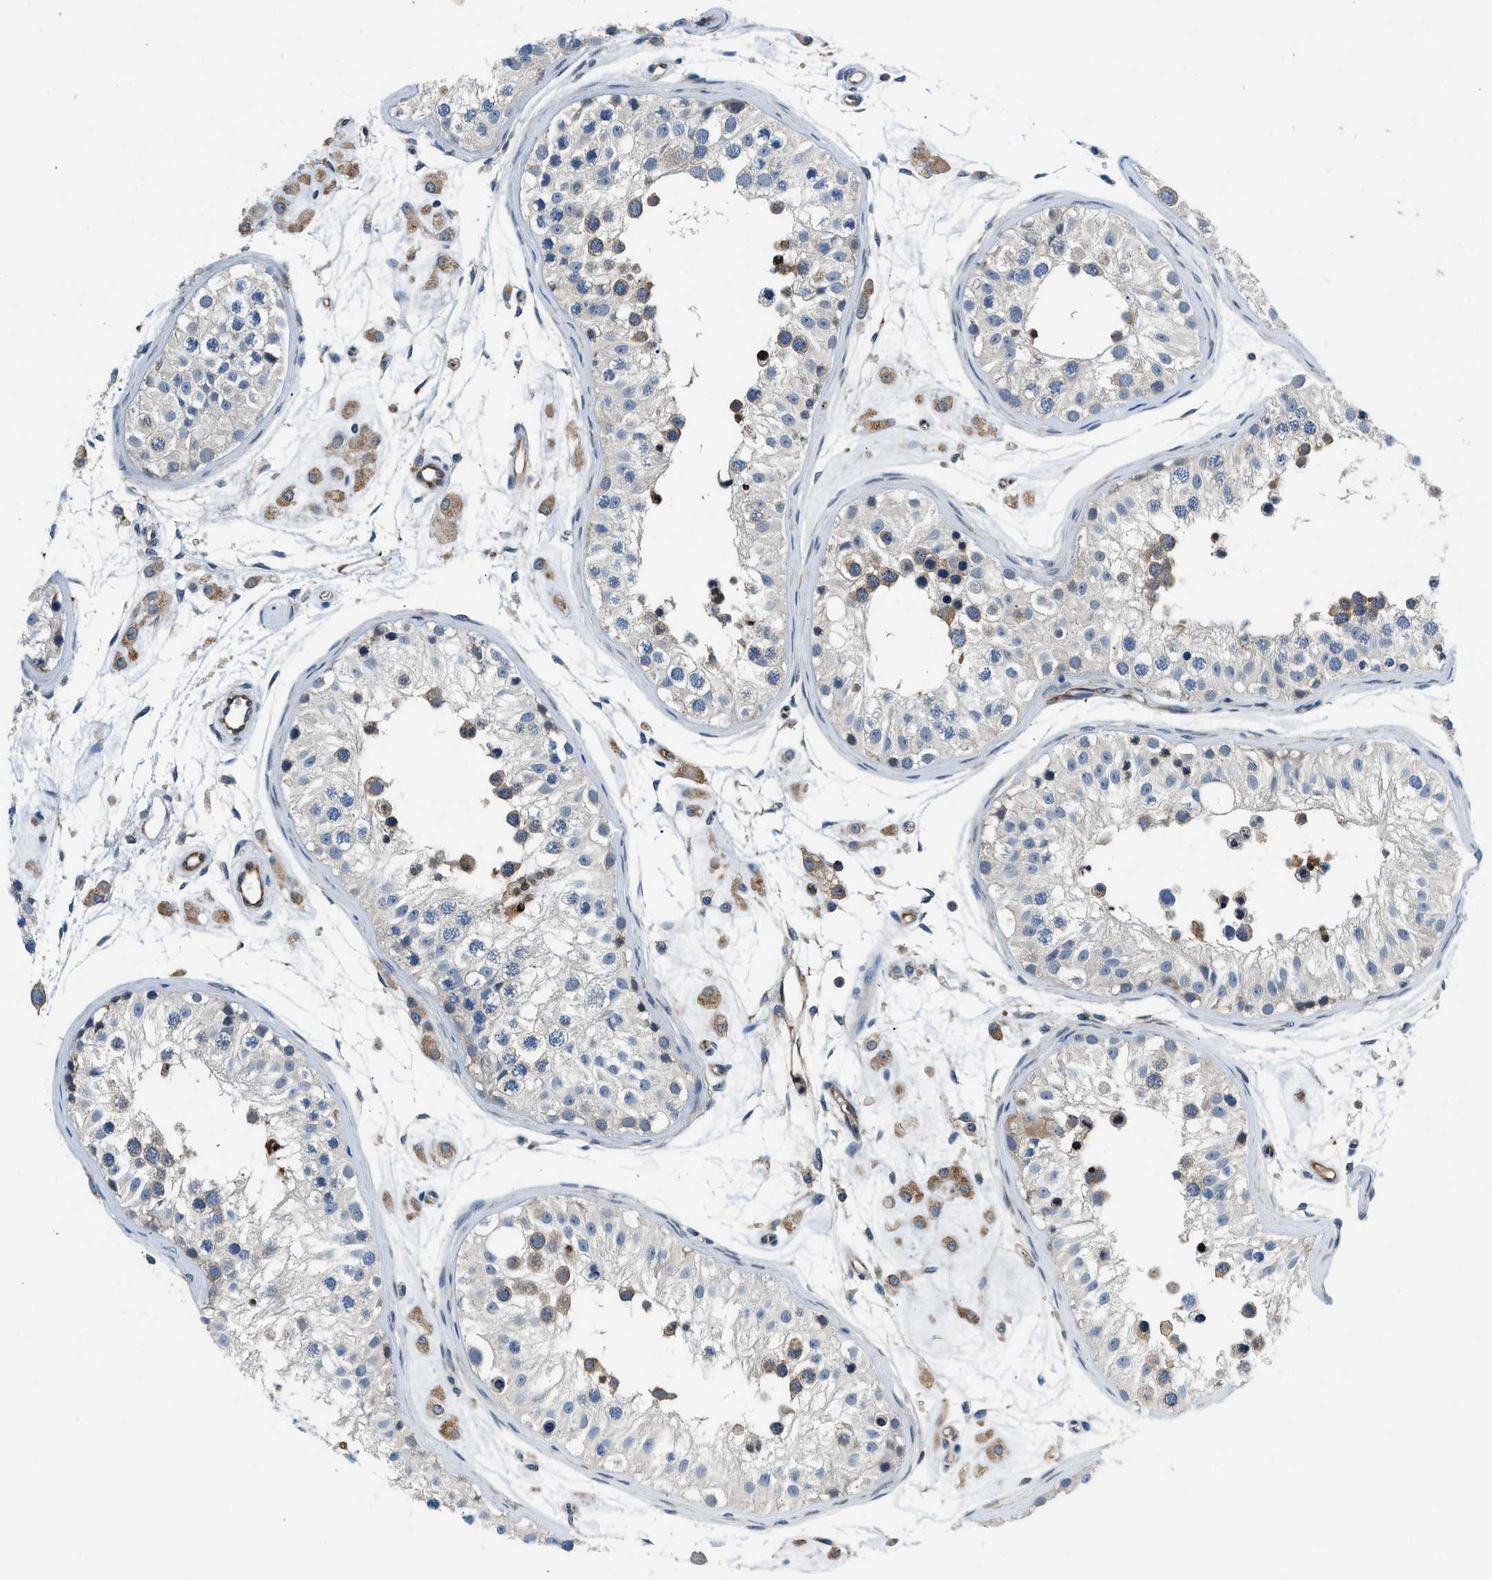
{"staining": {"intensity": "weak", "quantity": "<25%", "location": "cytoplasmic/membranous"}, "tissue": "testis", "cell_type": "Cells in seminiferous ducts", "image_type": "normal", "snomed": [{"axis": "morphology", "description": "Normal tissue, NOS"}, {"axis": "morphology", "description": "Adenocarcinoma, metastatic, NOS"}, {"axis": "topography", "description": "Testis"}], "caption": "Cells in seminiferous ducts show no significant protein staining in benign testis. (IHC, brightfield microscopy, high magnification).", "gene": "PA2G4", "patient": {"sex": "male", "age": 26}}